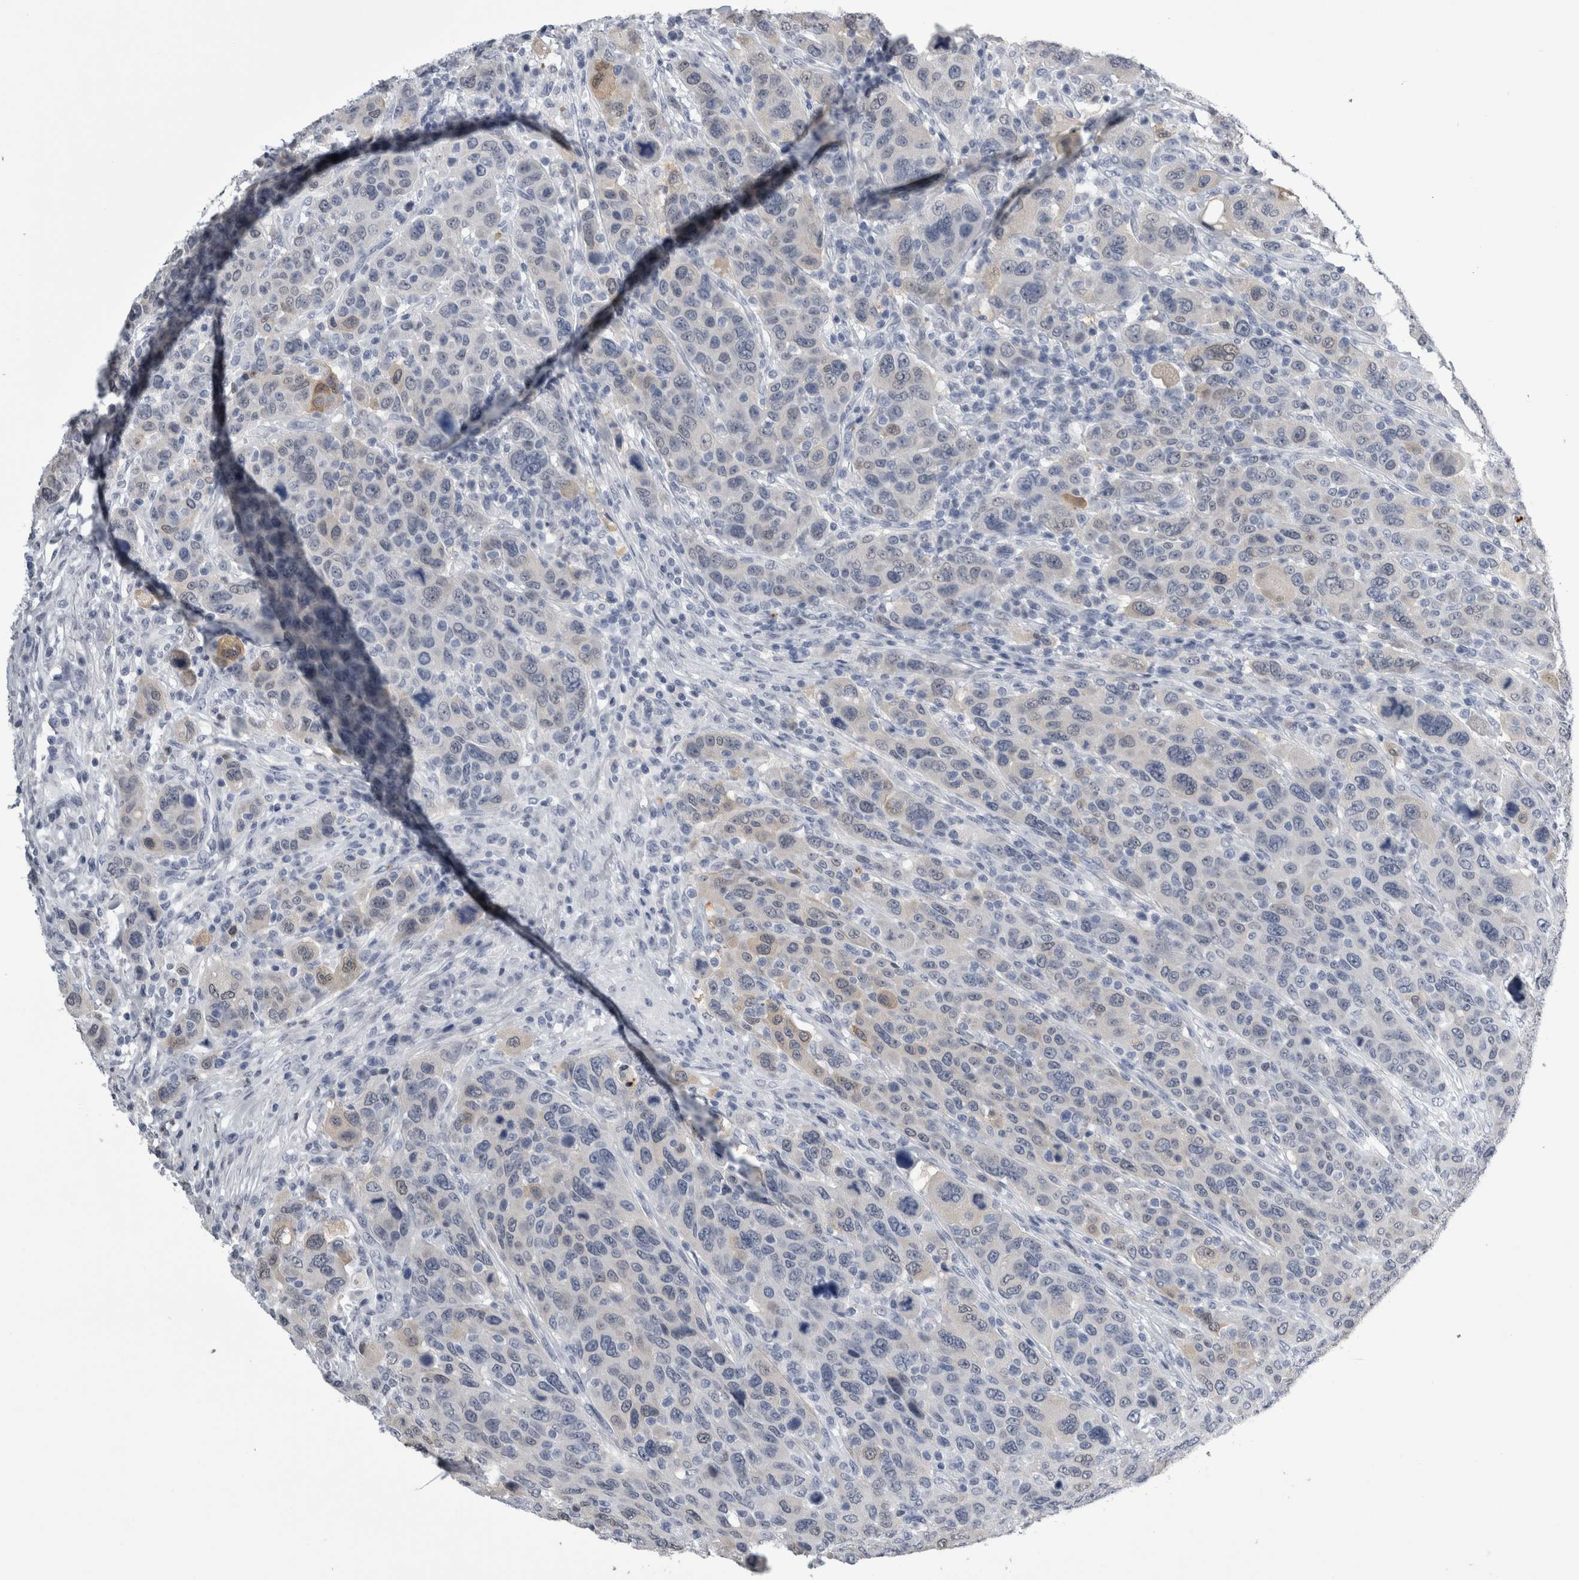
{"staining": {"intensity": "weak", "quantity": "<25%", "location": "nuclear"}, "tissue": "breast cancer", "cell_type": "Tumor cells", "image_type": "cancer", "snomed": [{"axis": "morphology", "description": "Duct carcinoma"}, {"axis": "topography", "description": "Breast"}], "caption": "High magnification brightfield microscopy of breast infiltrating ductal carcinoma stained with DAB (brown) and counterstained with hematoxylin (blue): tumor cells show no significant expression.", "gene": "ALDH8A1", "patient": {"sex": "female", "age": 37}}